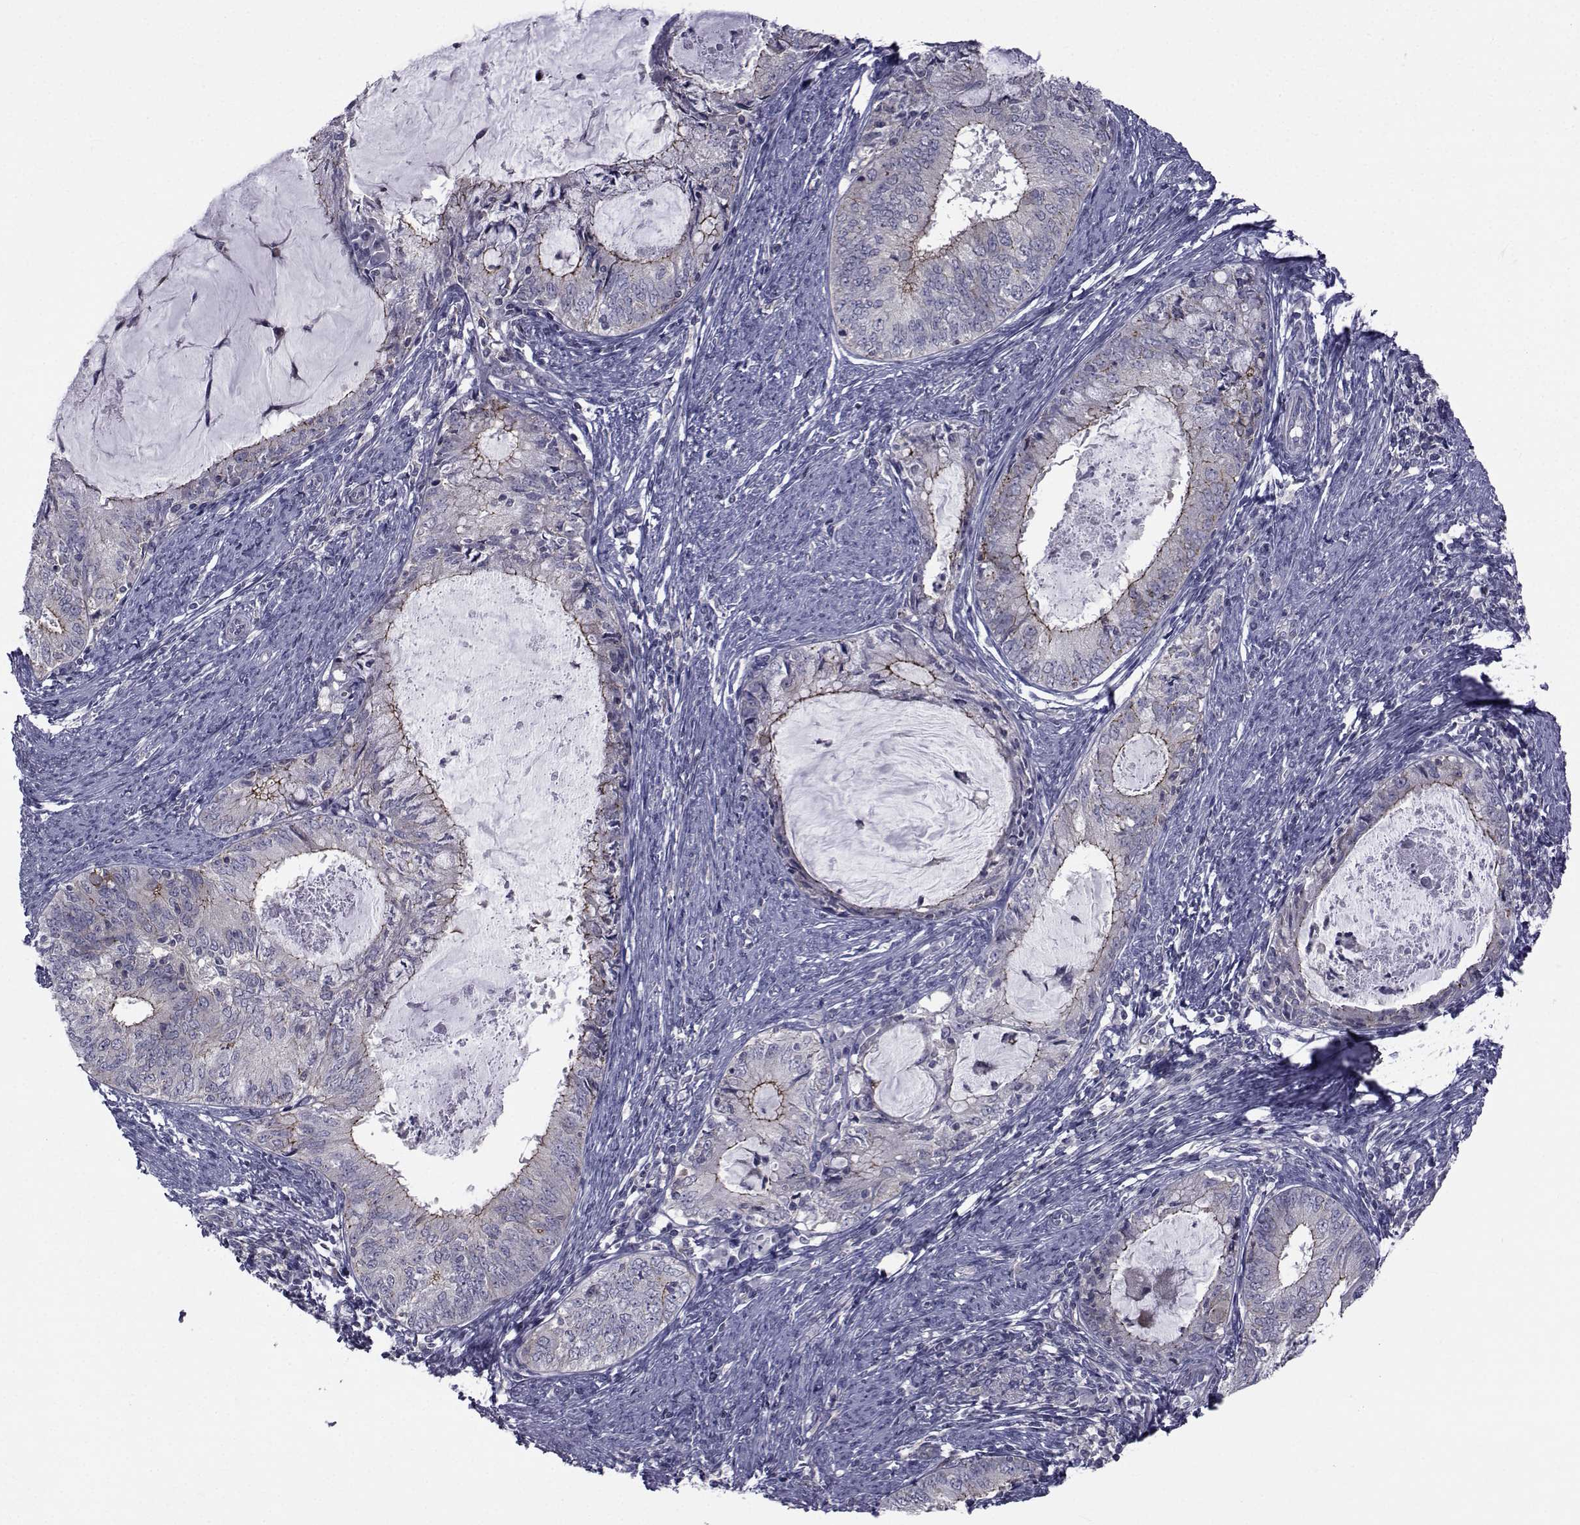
{"staining": {"intensity": "strong", "quantity": "<25%", "location": "cytoplasmic/membranous"}, "tissue": "endometrial cancer", "cell_type": "Tumor cells", "image_type": "cancer", "snomed": [{"axis": "morphology", "description": "Adenocarcinoma, NOS"}, {"axis": "topography", "description": "Endometrium"}], "caption": "IHC (DAB) staining of endometrial cancer (adenocarcinoma) demonstrates strong cytoplasmic/membranous protein staining in approximately <25% of tumor cells.", "gene": "SLC30A10", "patient": {"sex": "female", "age": 57}}